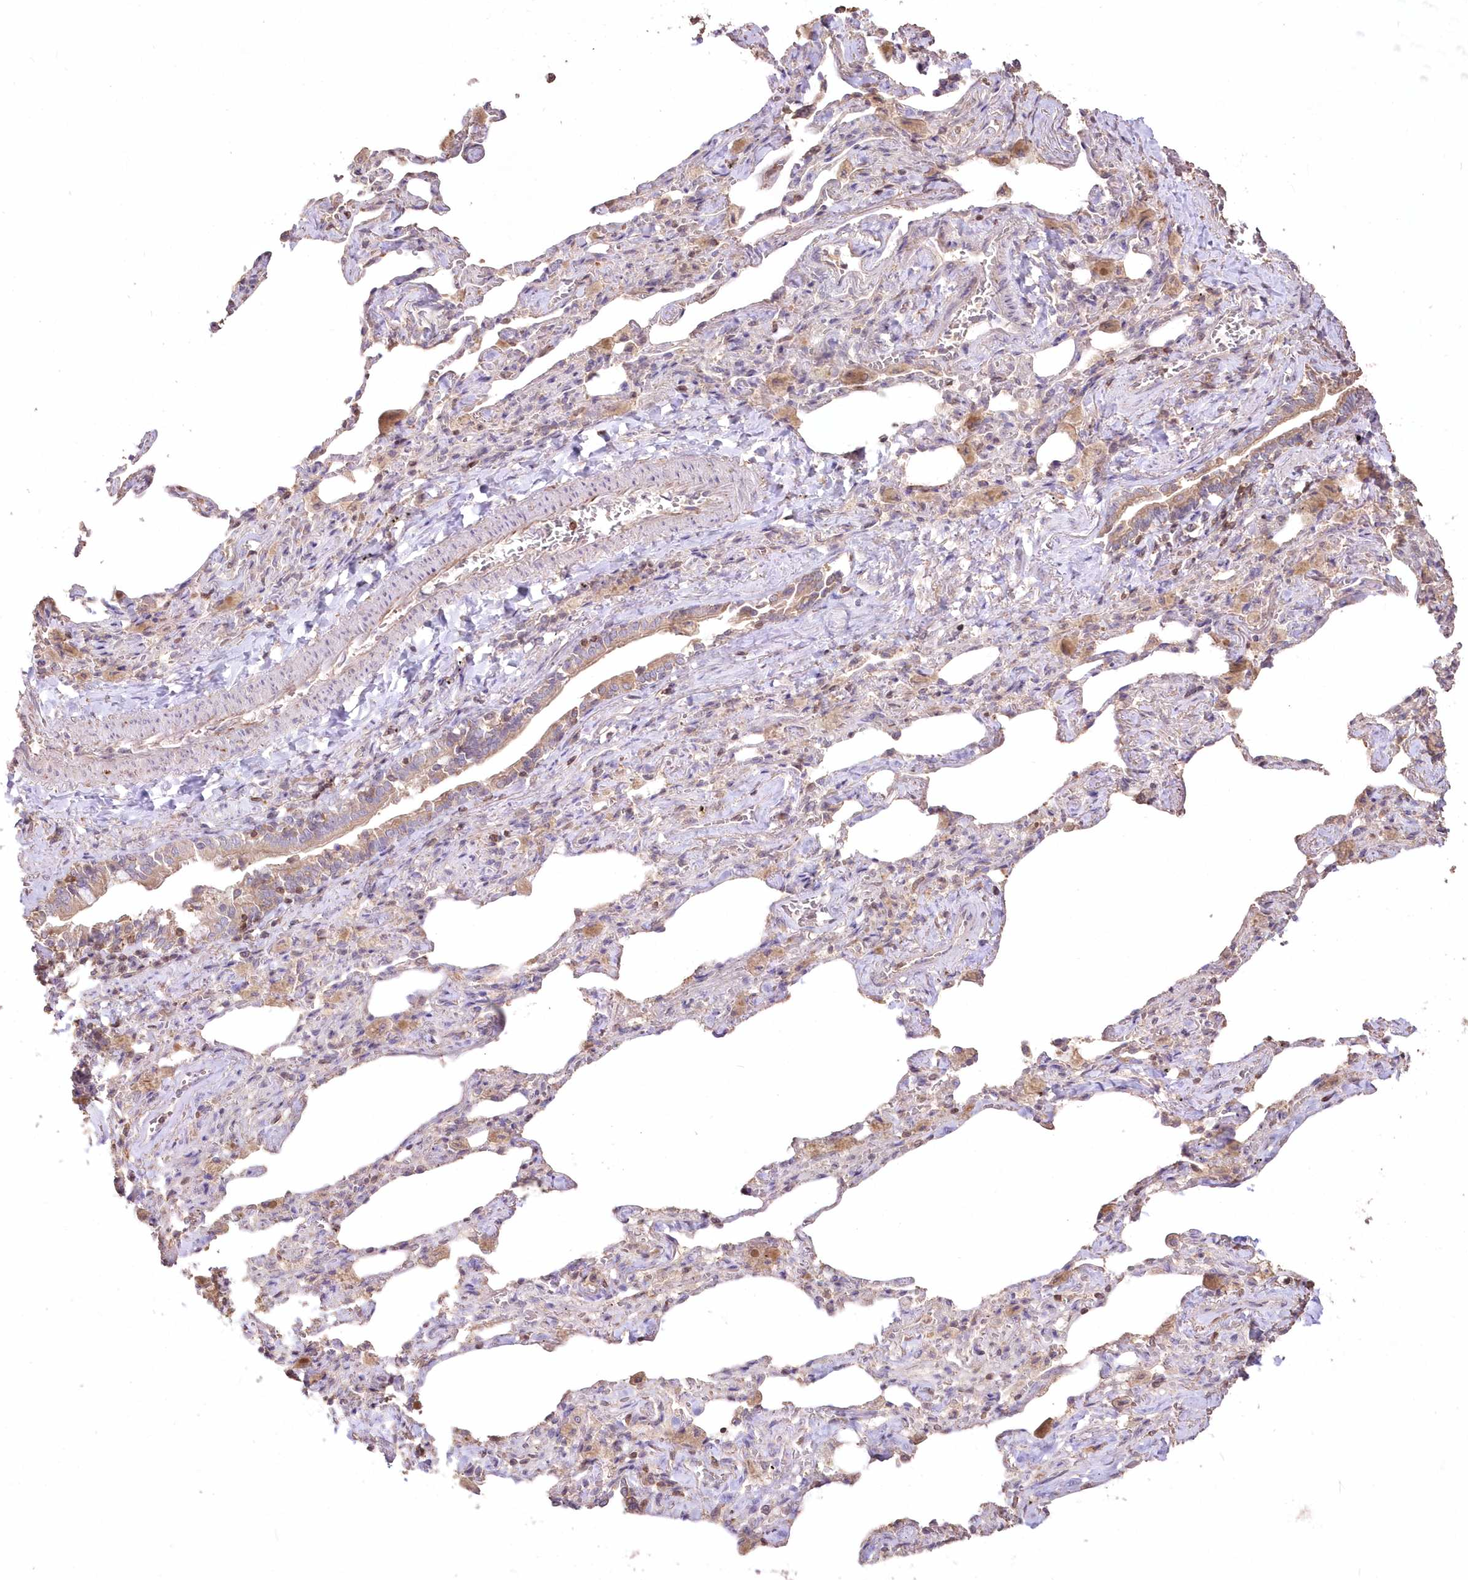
{"staining": {"intensity": "weak", "quantity": ">75%", "location": "cytoplasmic/membranous"}, "tissue": "lung cancer", "cell_type": "Tumor cells", "image_type": "cancer", "snomed": [{"axis": "morphology", "description": "Adenocarcinoma, NOS"}, {"axis": "topography", "description": "Lung"}], "caption": "Protein expression analysis of adenocarcinoma (lung) displays weak cytoplasmic/membranous staining in approximately >75% of tumor cells.", "gene": "STK17B", "patient": {"sex": "female", "age": 51}}